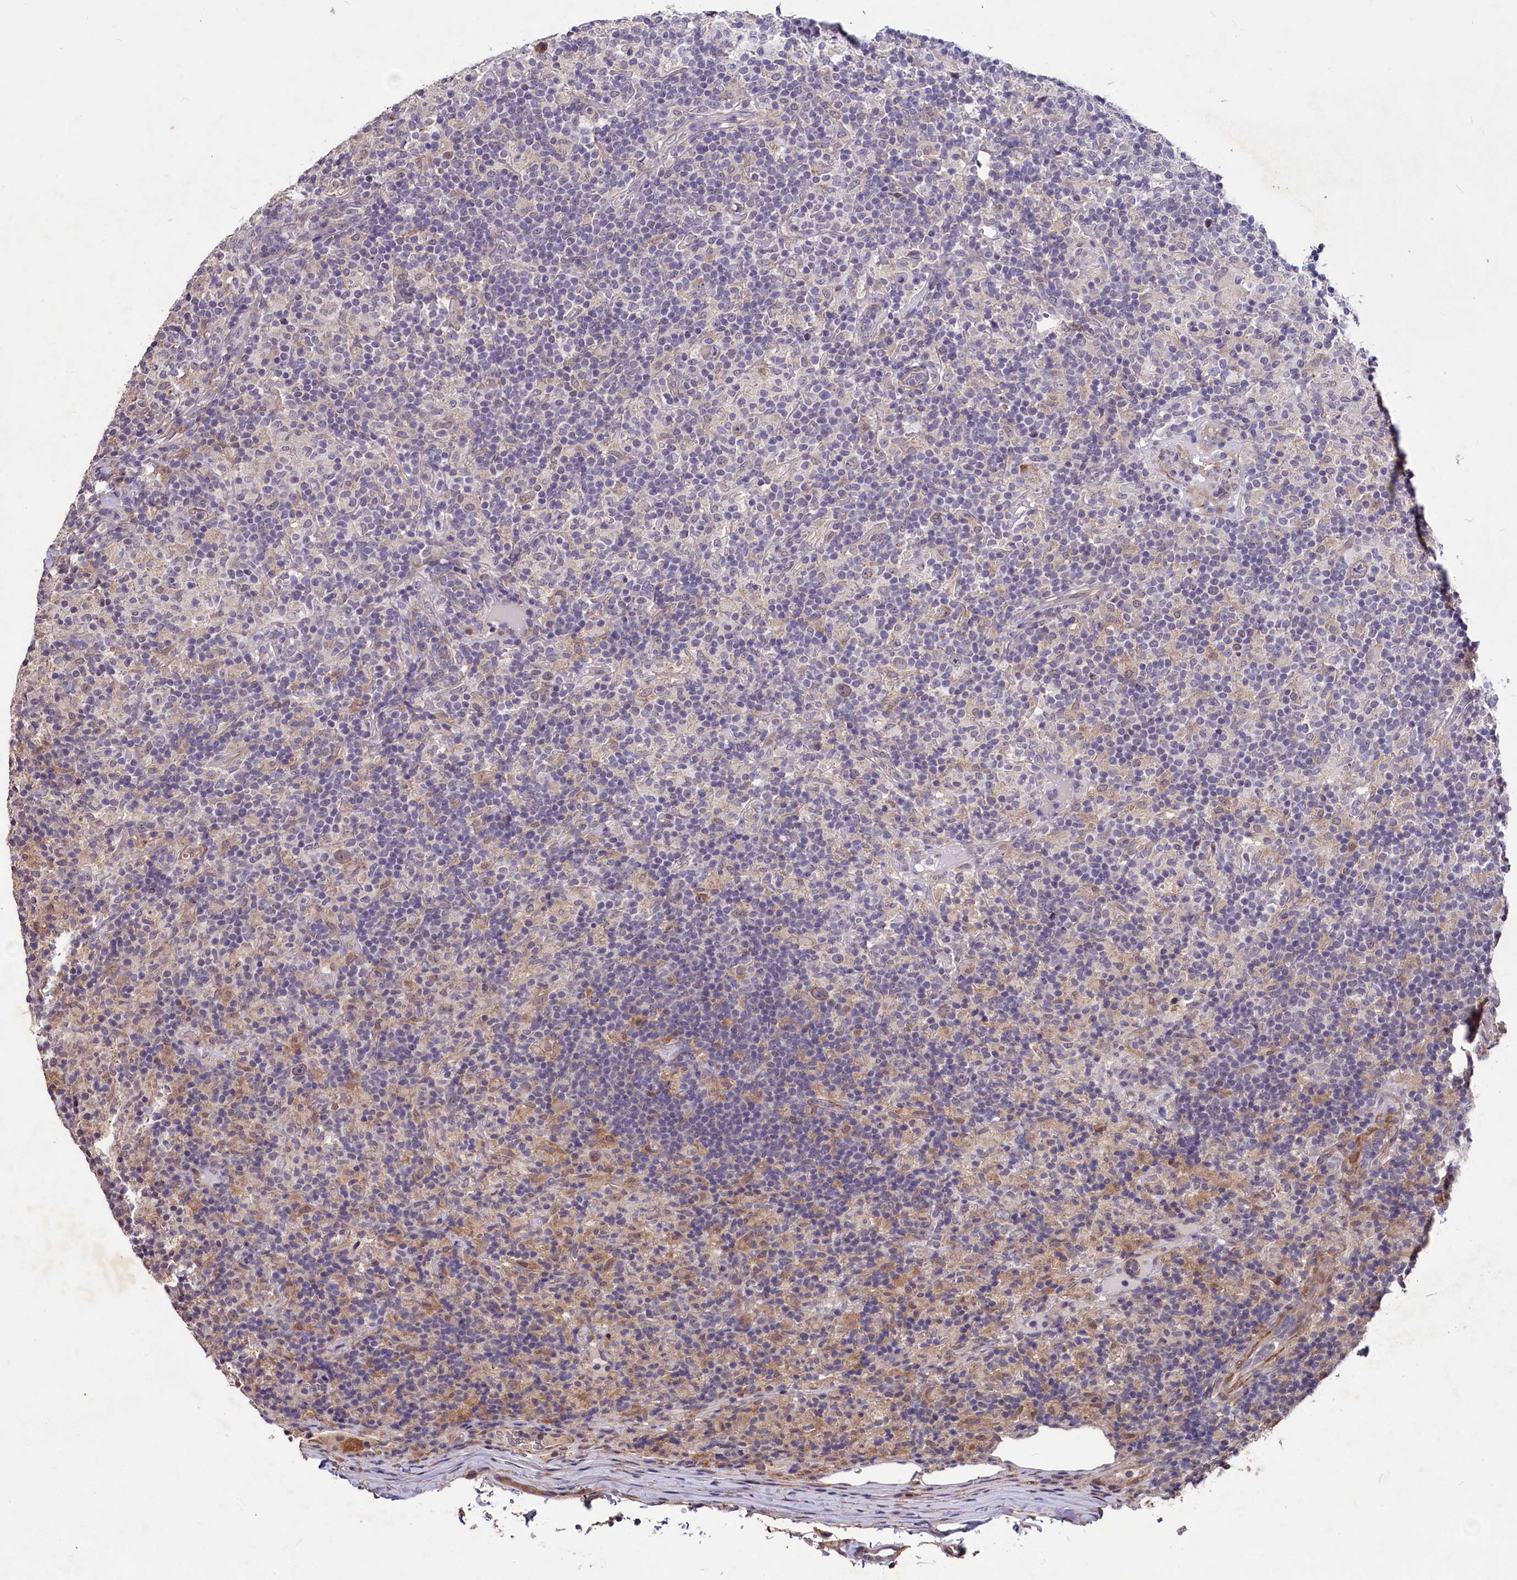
{"staining": {"intensity": "negative", "quantity": "none", "location": "none"}, "tissue": "lymphoma", "cell_type": "Tumor cells", "image_type": "cancer", "snomed": [{"axis": "morphology", "description": "Hodgkin's disease, NOS"}, {"axis": "topography", "description": "Lymph node"}], "caption": "Tumor cells are negative for brown protein staining in Hodgkin's disease.", "gene": "SLC39A6", "patient": {"sex": "male", "age": 70}}